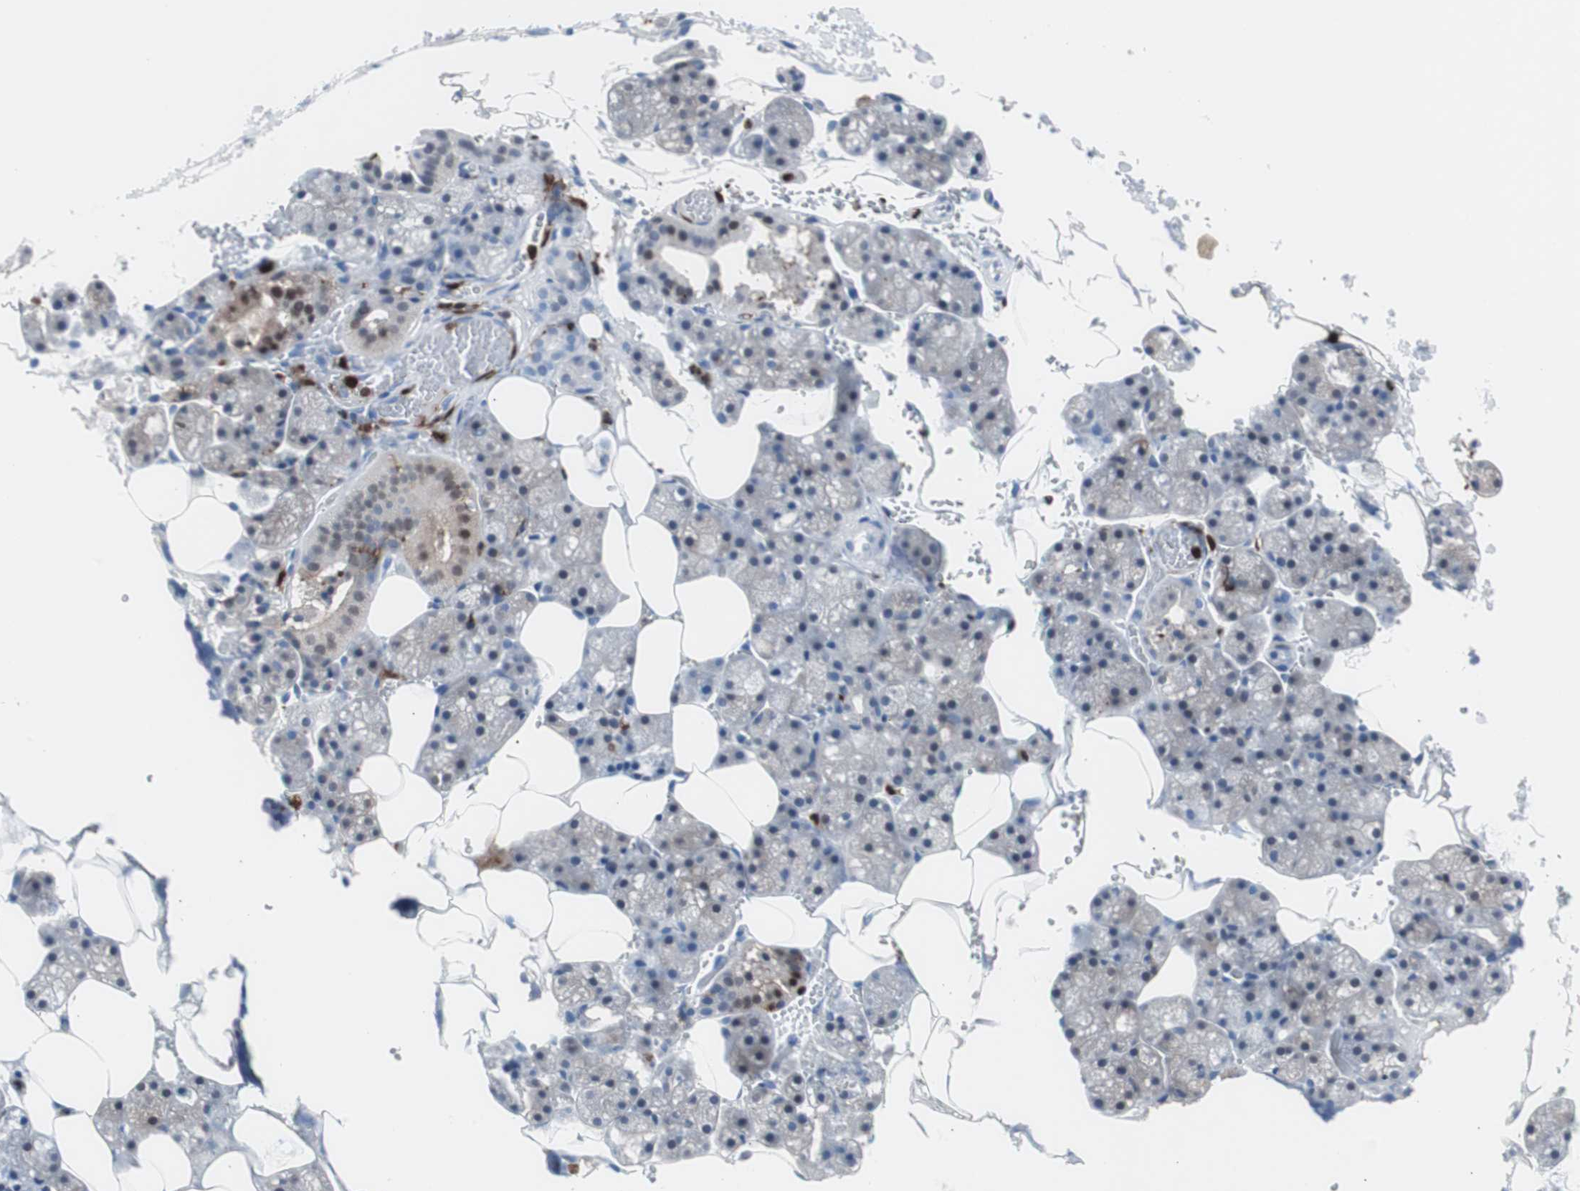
{"staining": {"intensity": "weak", "quantity": "<25%", "location": "cytoplasmic/membranous"}, "tissue": "salivary gland", "cell_type": "Glandular cells", "image_type": "normal", "snomed": [{"axis": "morphology", "description": "Normal tissue, NOS"}, {"axis": "topography", "description": "Salivary gland"}], "caption": "This is an IHC micrograph of benign human salivary gland. There is no positivity in glandular cells.", "gene": "SYK", "patient": {"sex": "male", "age": 62}}